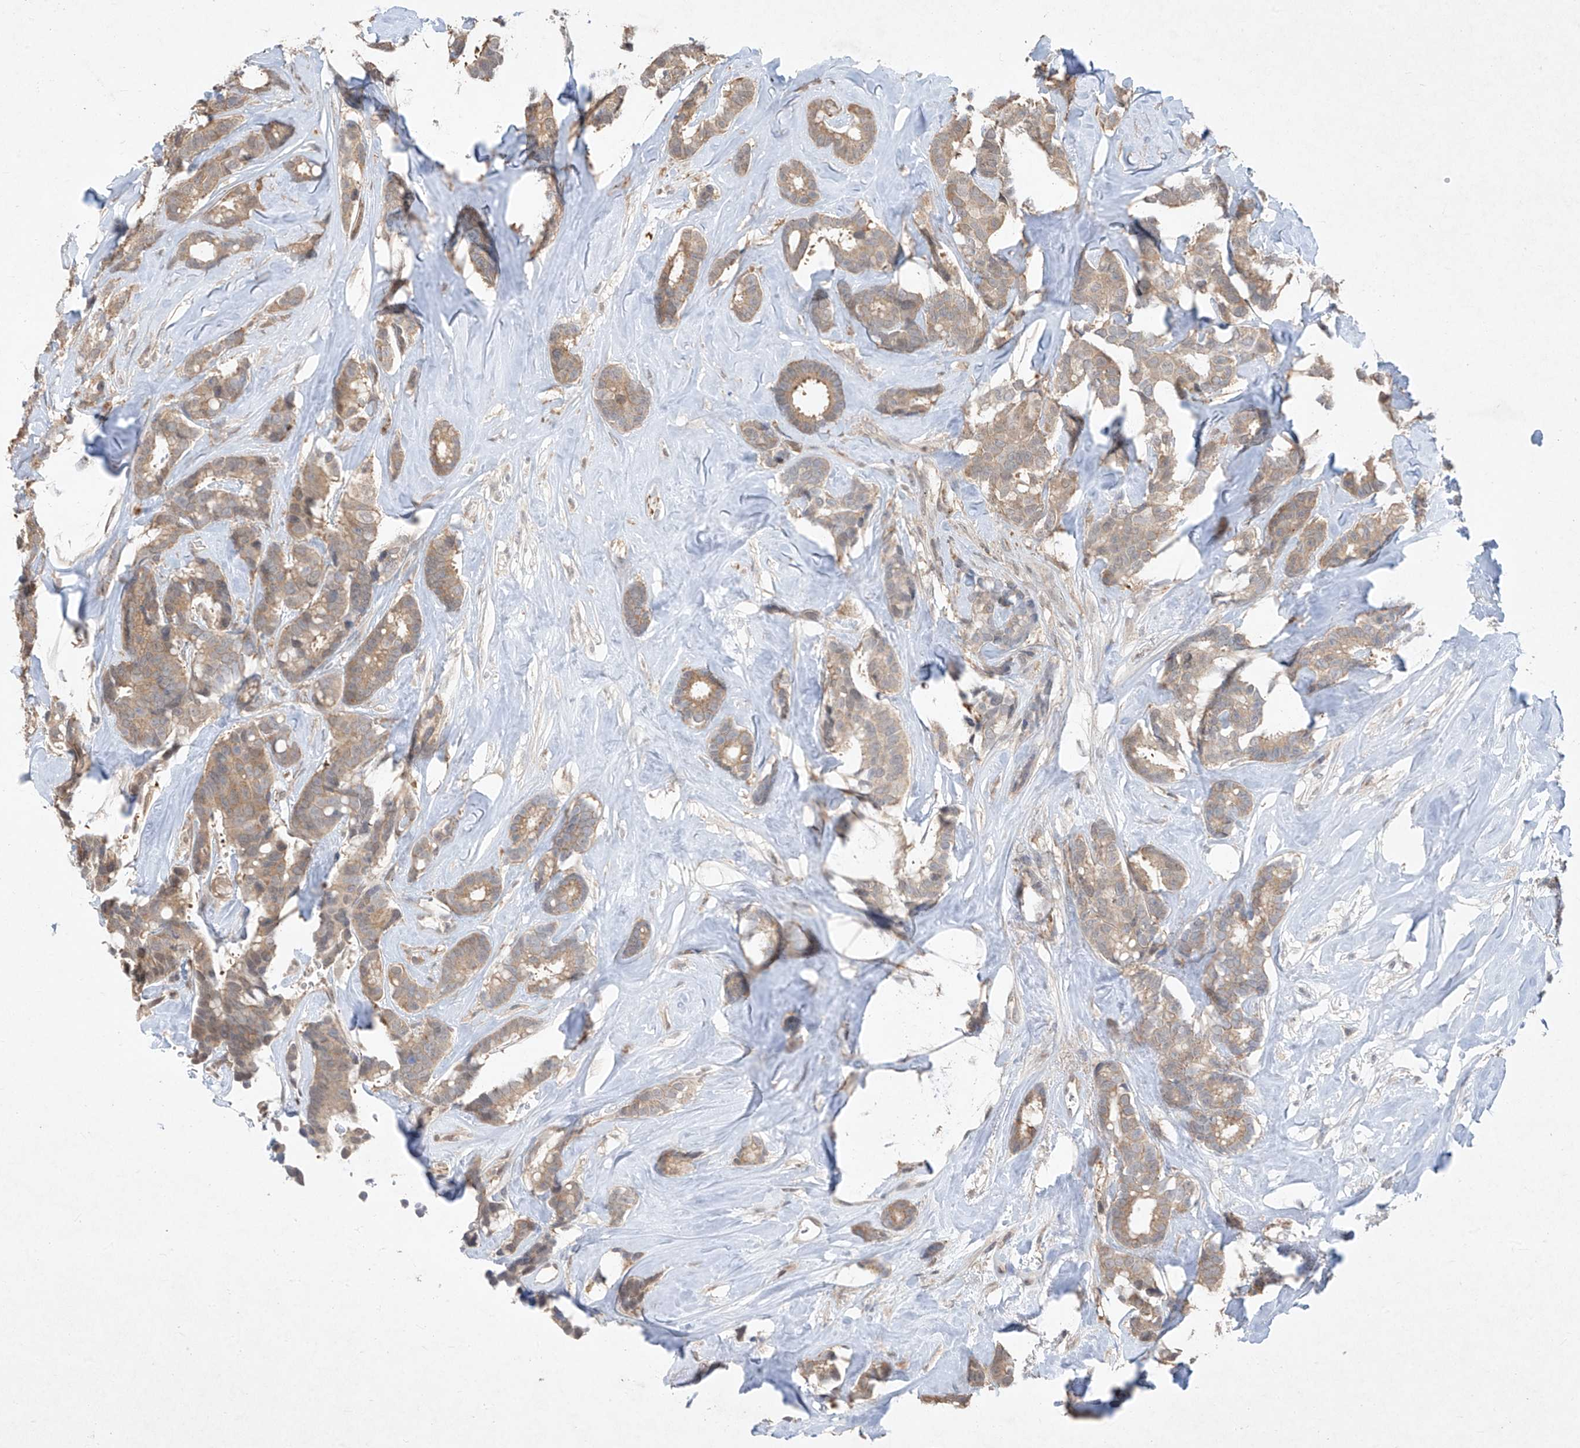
{"staining": {"intensity": "moderate", "quantity": "25%-75%", "location": "cytoplasmic/membranous"}, "tissue": "breast cancer", "cell_type": "Tumor cells", "image_type": "cancer", "snomed": [{"axis": "morphology", "description": "Duct carcinoma"}, {"axis": "topography", "description": "Breast"}], "caption": "Intraductal carcinoma (breast) stained for a protein demonstrates moderate cytoplasmic/membranous positivity in tumor cells.", "gene": "ZNF358", "patient": {"sex": "female", "age": 40}}